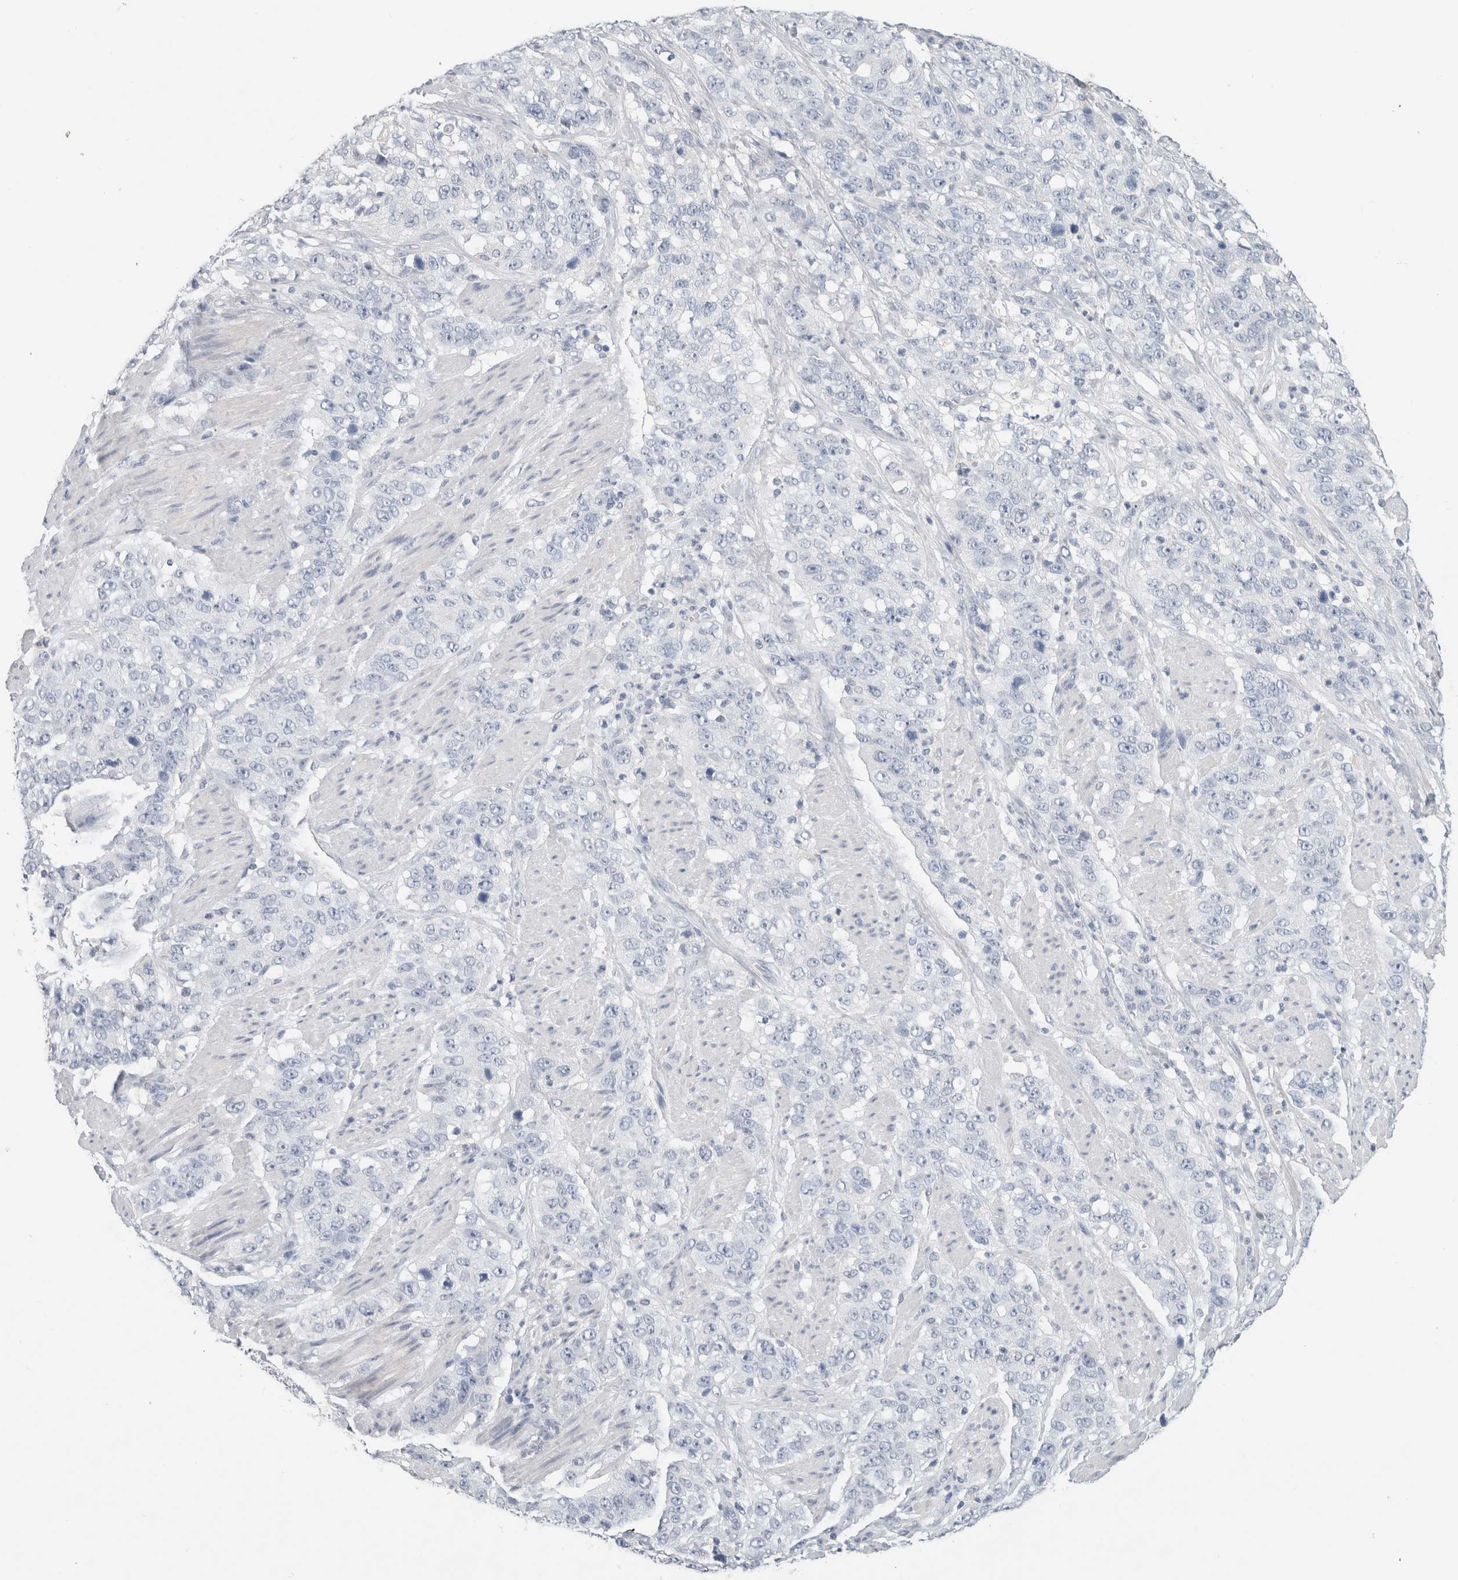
{"staining": {"intensity": "negative", "quantity": "none", "location": "none"}, "tissue": "stomach cancer", "cell_type": "Tumor cells", "image_type": "cancer", "snomed": [{"axis": "morphology", "description": "Adenocarcinoma, NOS"}, {"axis": "topography", "description": "Stomach"}], "caption": "Human adenocarcinoma (stomach) stained for a protein using immunohistochemistry (IHC) exhibits no expression in tumor cells.", "gene": "BCAN", "patient": {"sex": "male", "age": 48}}